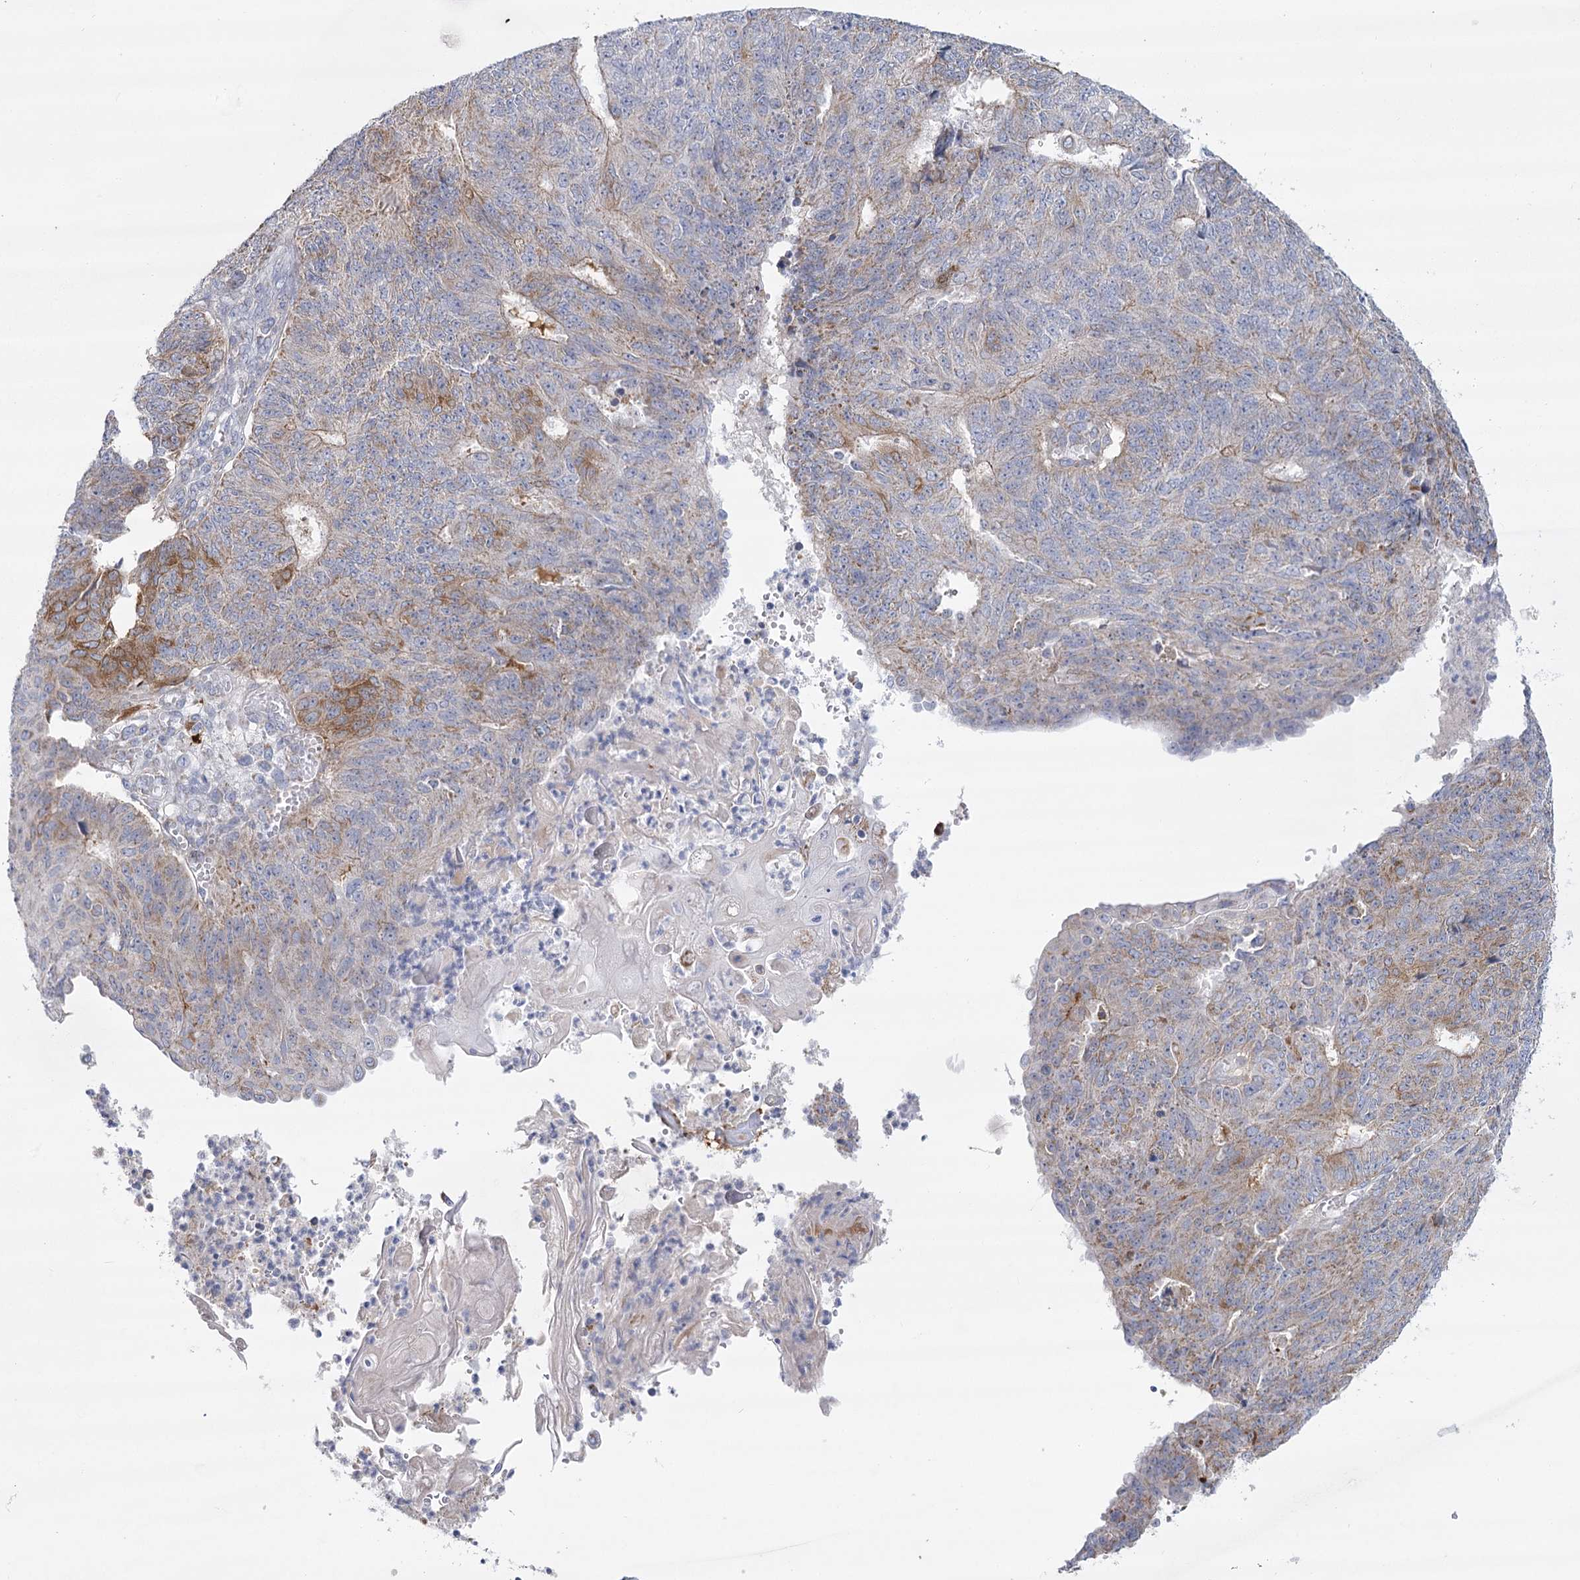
{"staining": {"intensity": "moderate", "quantity": "<25%", "location": "cytoplasmic/membranous"}, "tissue": "endometrial cancer", "cell_type": "Tumor cells", "image_type": "cancer", "snomed": [{"axis": "morphology", "description": "Adenocarcinoma, NOS"}, {"axis": "topography", "description": "Endometrium"}], "caption": "Protein analysis of adenocarcinoma (endometrial) tissue displays moderate cytoplasmic/membranous expression in about <25% of tumor cells.", "gene": "SNX7", "patient": {"sex": "female", "age": 32}}